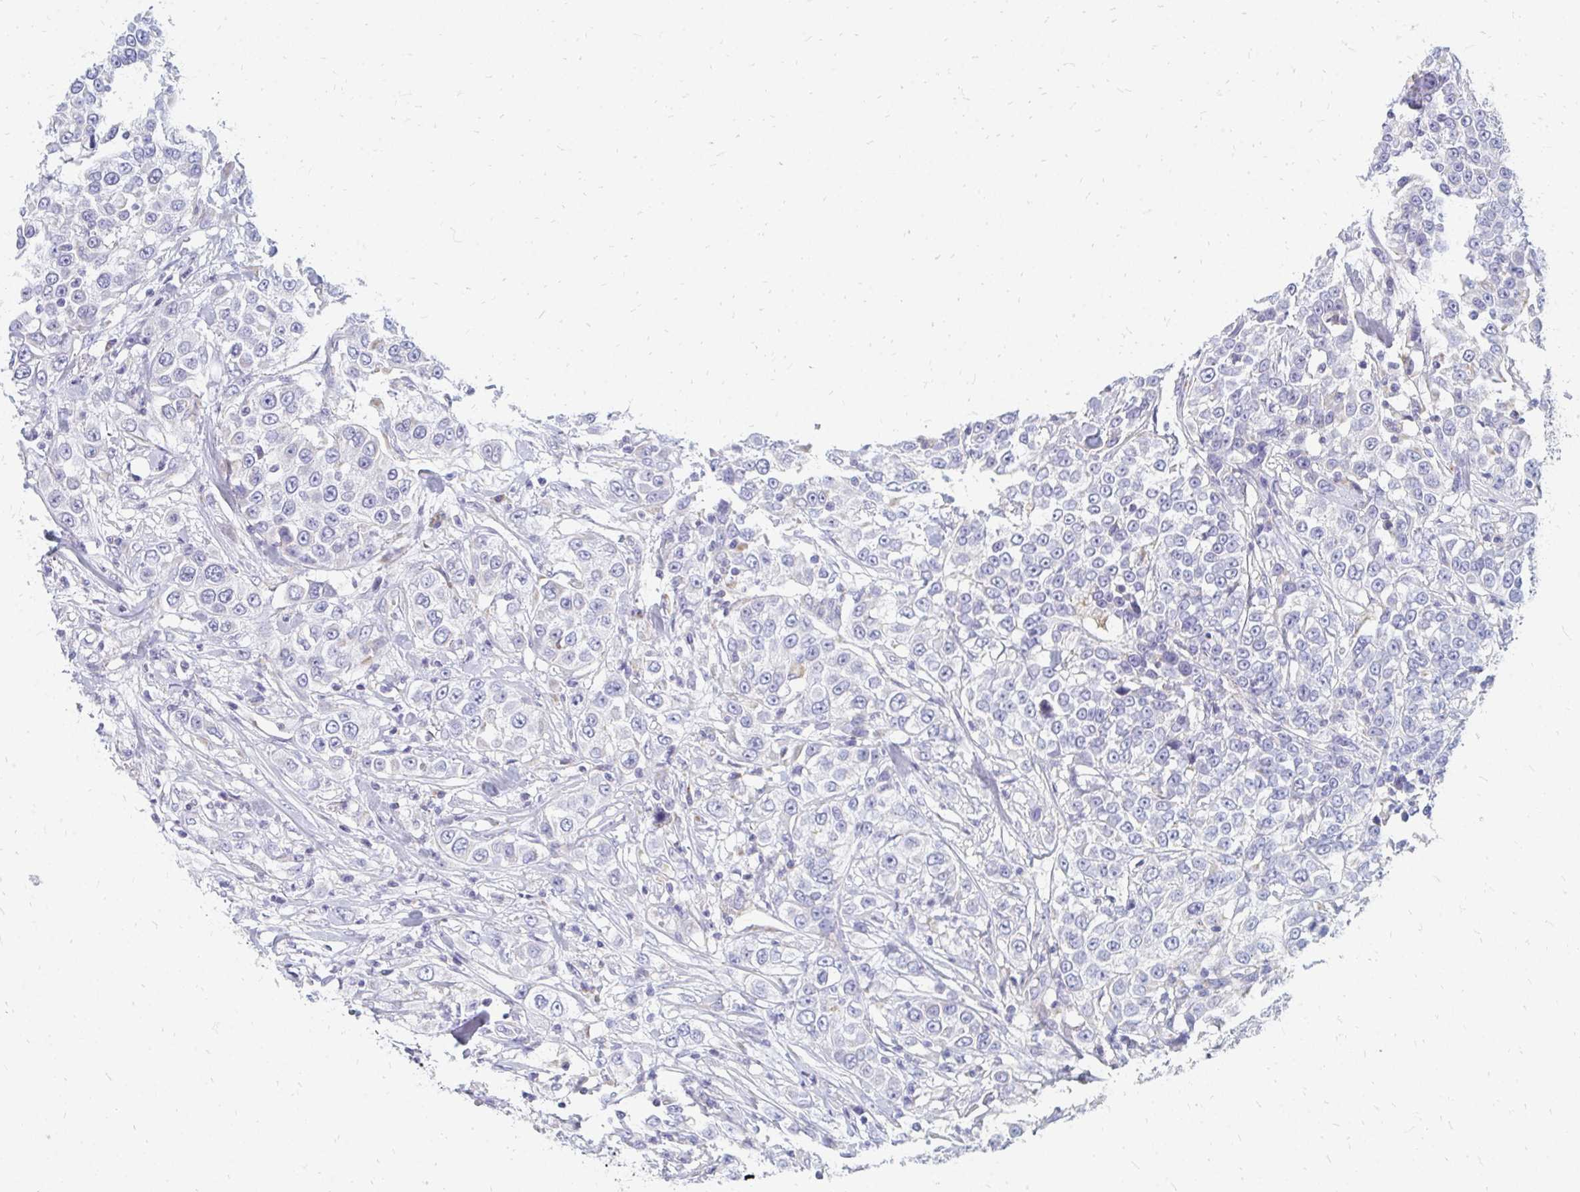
{"staining": {"intensity": "negative", "quantity": "none", "location": "none"}, "tissue": "urothelial cancer", "cell_type": "Tumor cells", "image_type": "cancer", "snomed": [{"axis": "morphology", "description": "Urothelial carcinoma, High grade"}, {"axis": "topography", "description": "Urinary bladder"}], "caption": "There is no significant staining in tumor cells of urothelial cancer.", "gene": "OR10V1", "patient": {"sex": "female", "age": 80}}